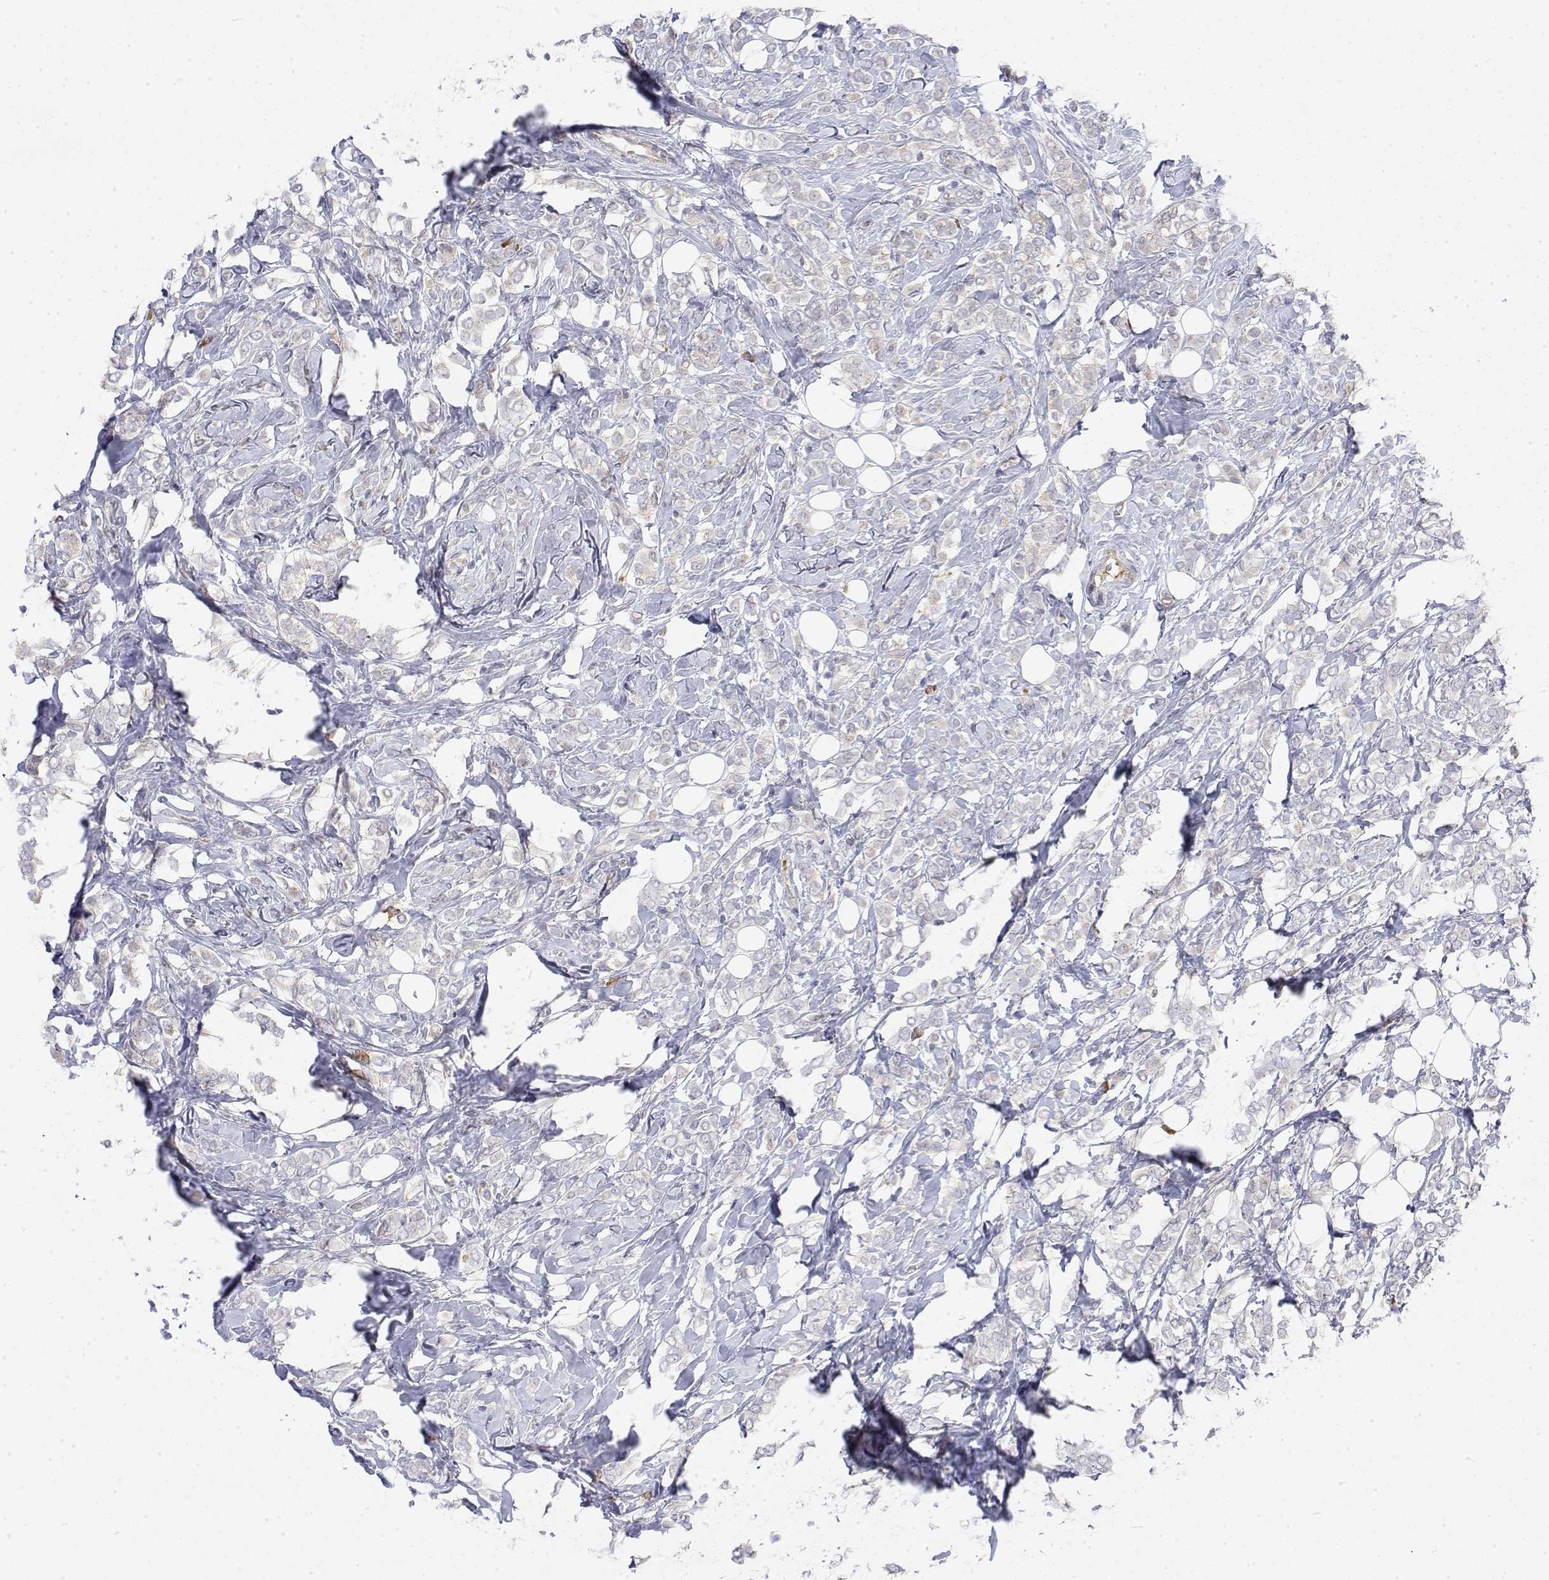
{"staining": {"intensity": "negative", "quantity": "none", "location": "none"}, "tissue": "breast cancer", "cell_type": "Tumor cells", "image_type": "cancer", "snomed": [{"axis": "morphology", "description": "Lobular carcinoma"}, {"axis": "topography", "description": "Breast"}], "caption": "IHC photomicrograph of neoplastic tissue: breast lobular carcinoma stained with DAB reveals no significant protein staining in tumor cells.", "gene": "IGFBP4", "patient": {"sex": "female", "age": 49}}